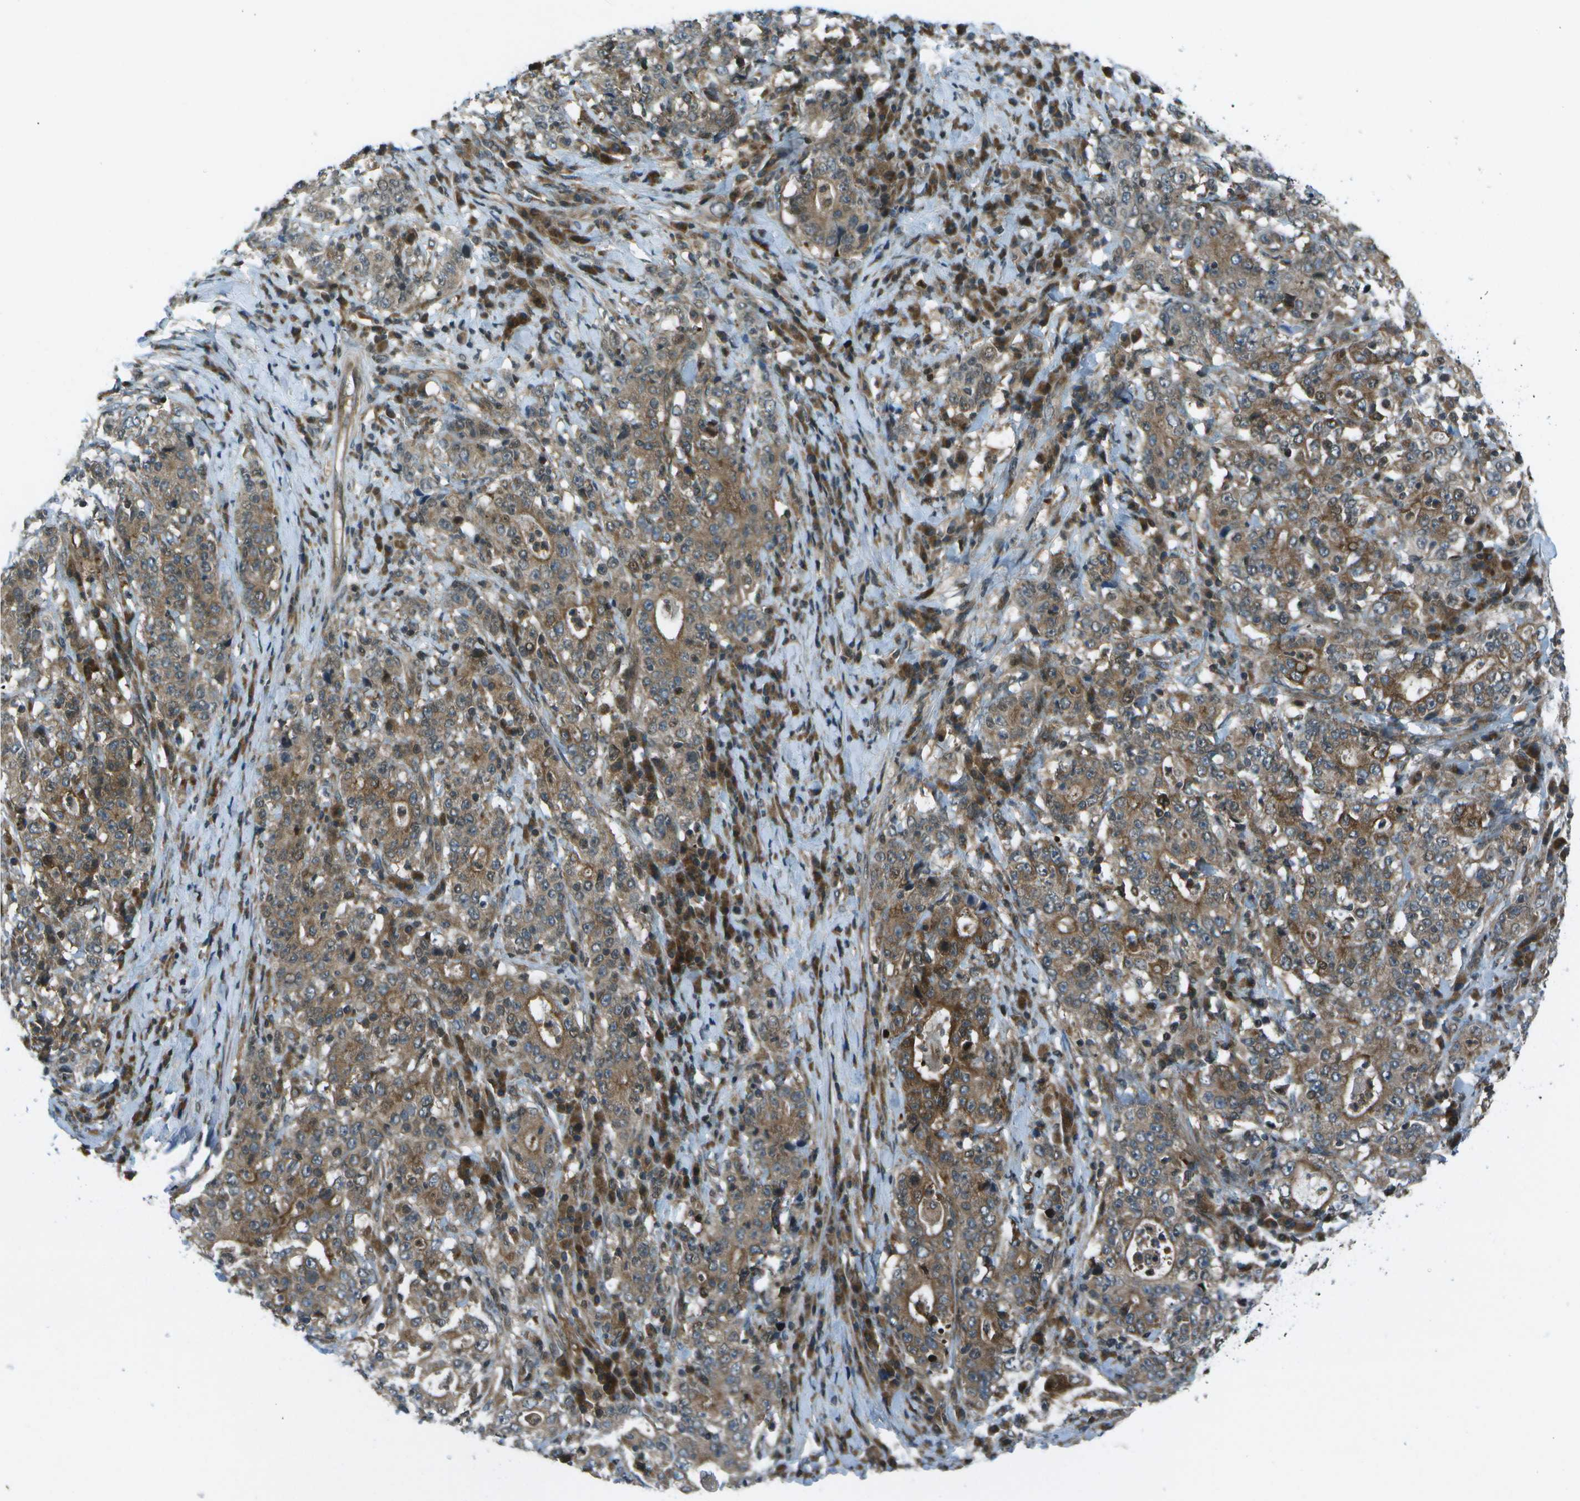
{"staining": {"intensity": "moderate", "quantity": ">75%", "location": "cytoplasmic/membranous"}, "tissue": "stomach cancer", "cell_type": "Tumor cells", "image_type": "cancer", "snomed": [{"axis": "morphology", "description": "Normal tissue, NOS"}, {"axis": "morphology", "description": "Adenocarcinoma, NOS"}, {"axis": "topography", "description": "Stomach, upper"}, {"axis": "topography", "description": "Stomach"}], "caption": "This is an image of immunohistochemistry staining of stomach cancer (adenocarcinoma), which shows moderate staining in the cytoplasmic/membranous of tumor cells.", "gene": "TMEM19", "patient": {"sex": "male", "age": 59}}